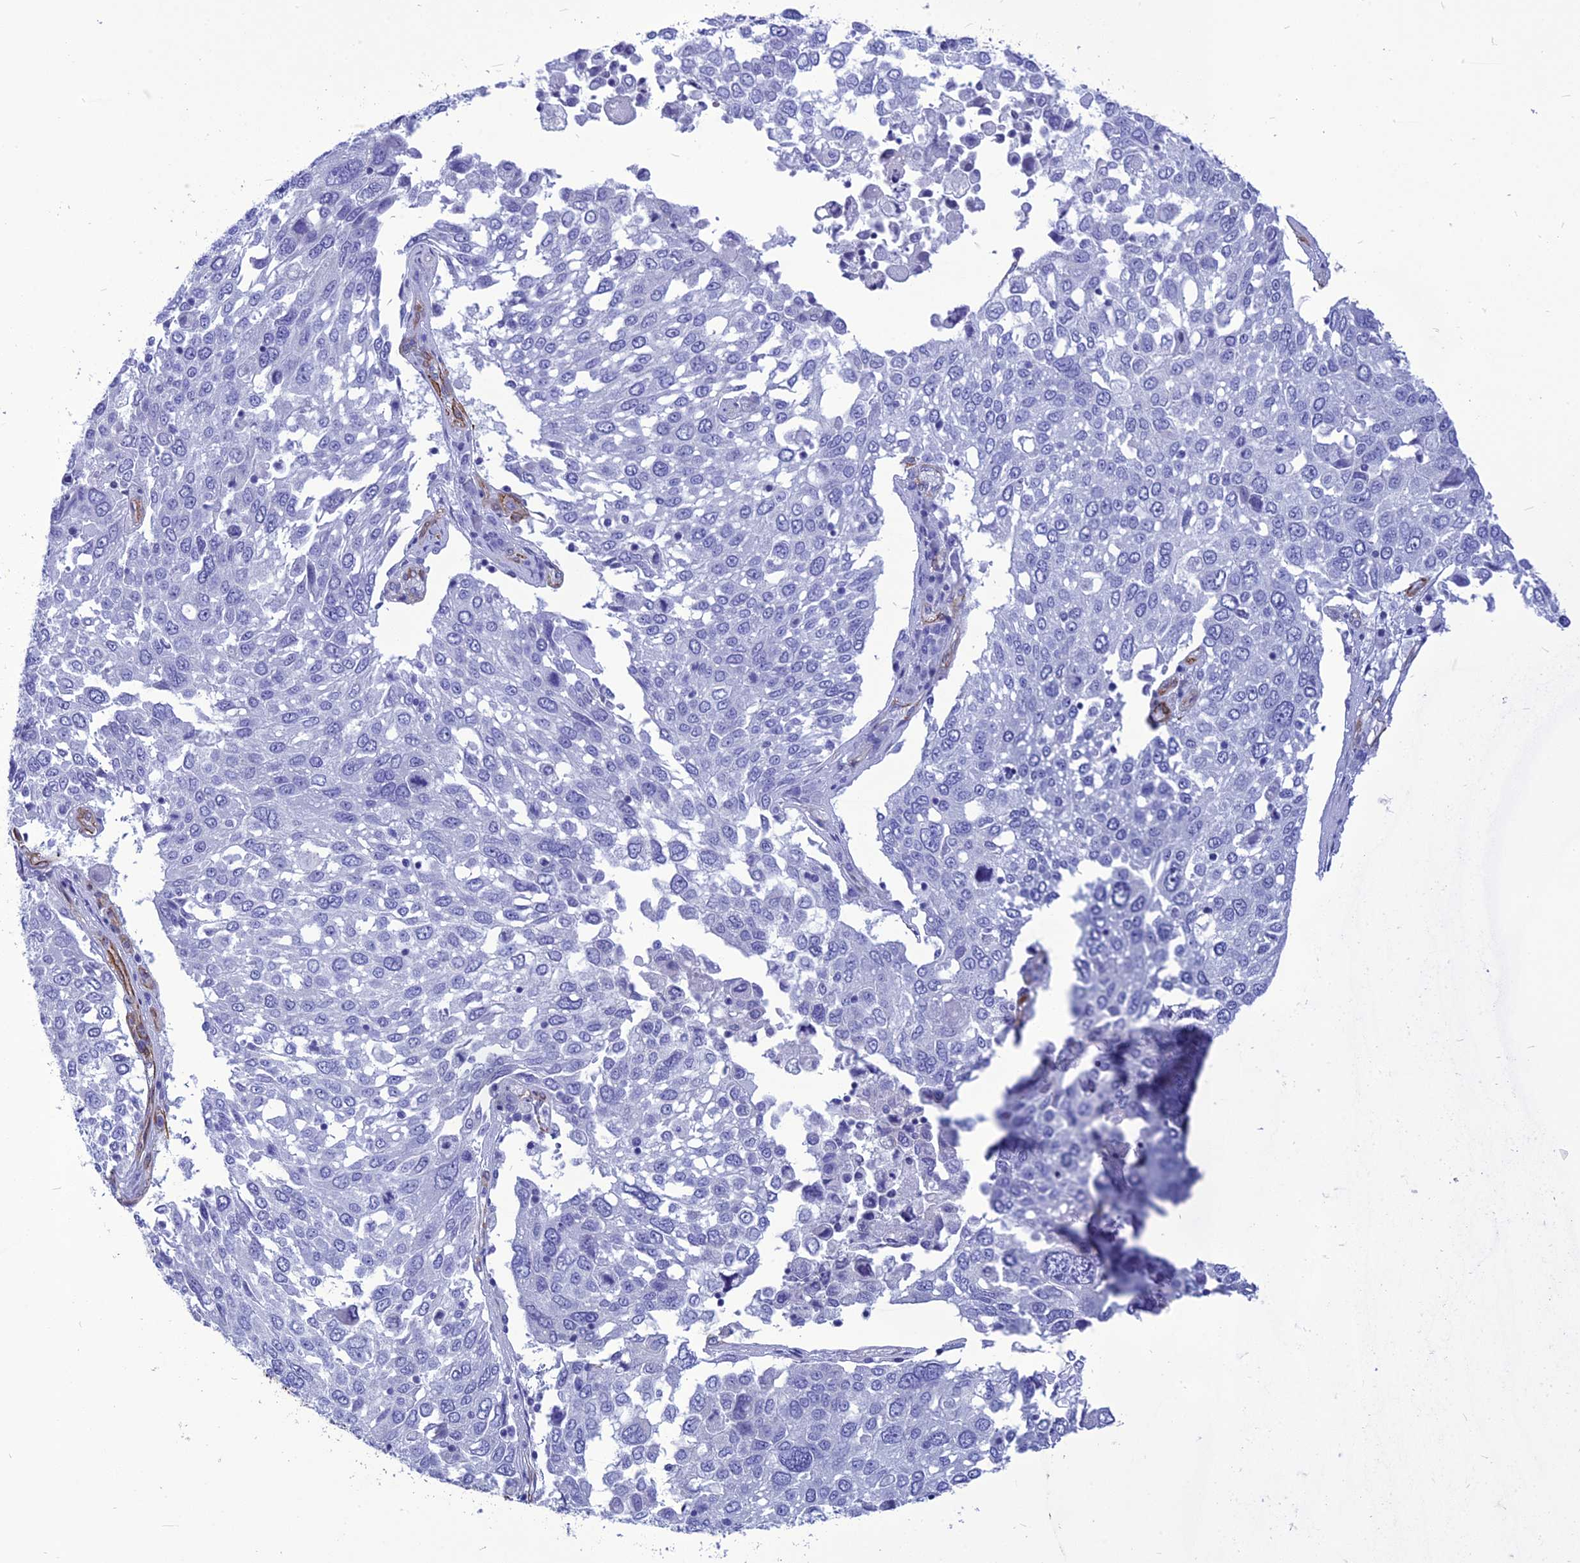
{"staining": {"intensity": "negative", "quantity": "none", "location": "none"}, "tissue": "lung cancer", "cell_type": "Tumor cells", "image_type": "cancer", "snomed": [{"axis": "morphology", "description": "Squamous cell carcinoma, NOS"}, {"axis": "topography", "description": "Lung"}], "caption": "Tumor cells show no significant protein positivity in squamous cell carcinoma (lung).", "gene": "NKD1", "patient": {"sex": "male", "age": 65}}